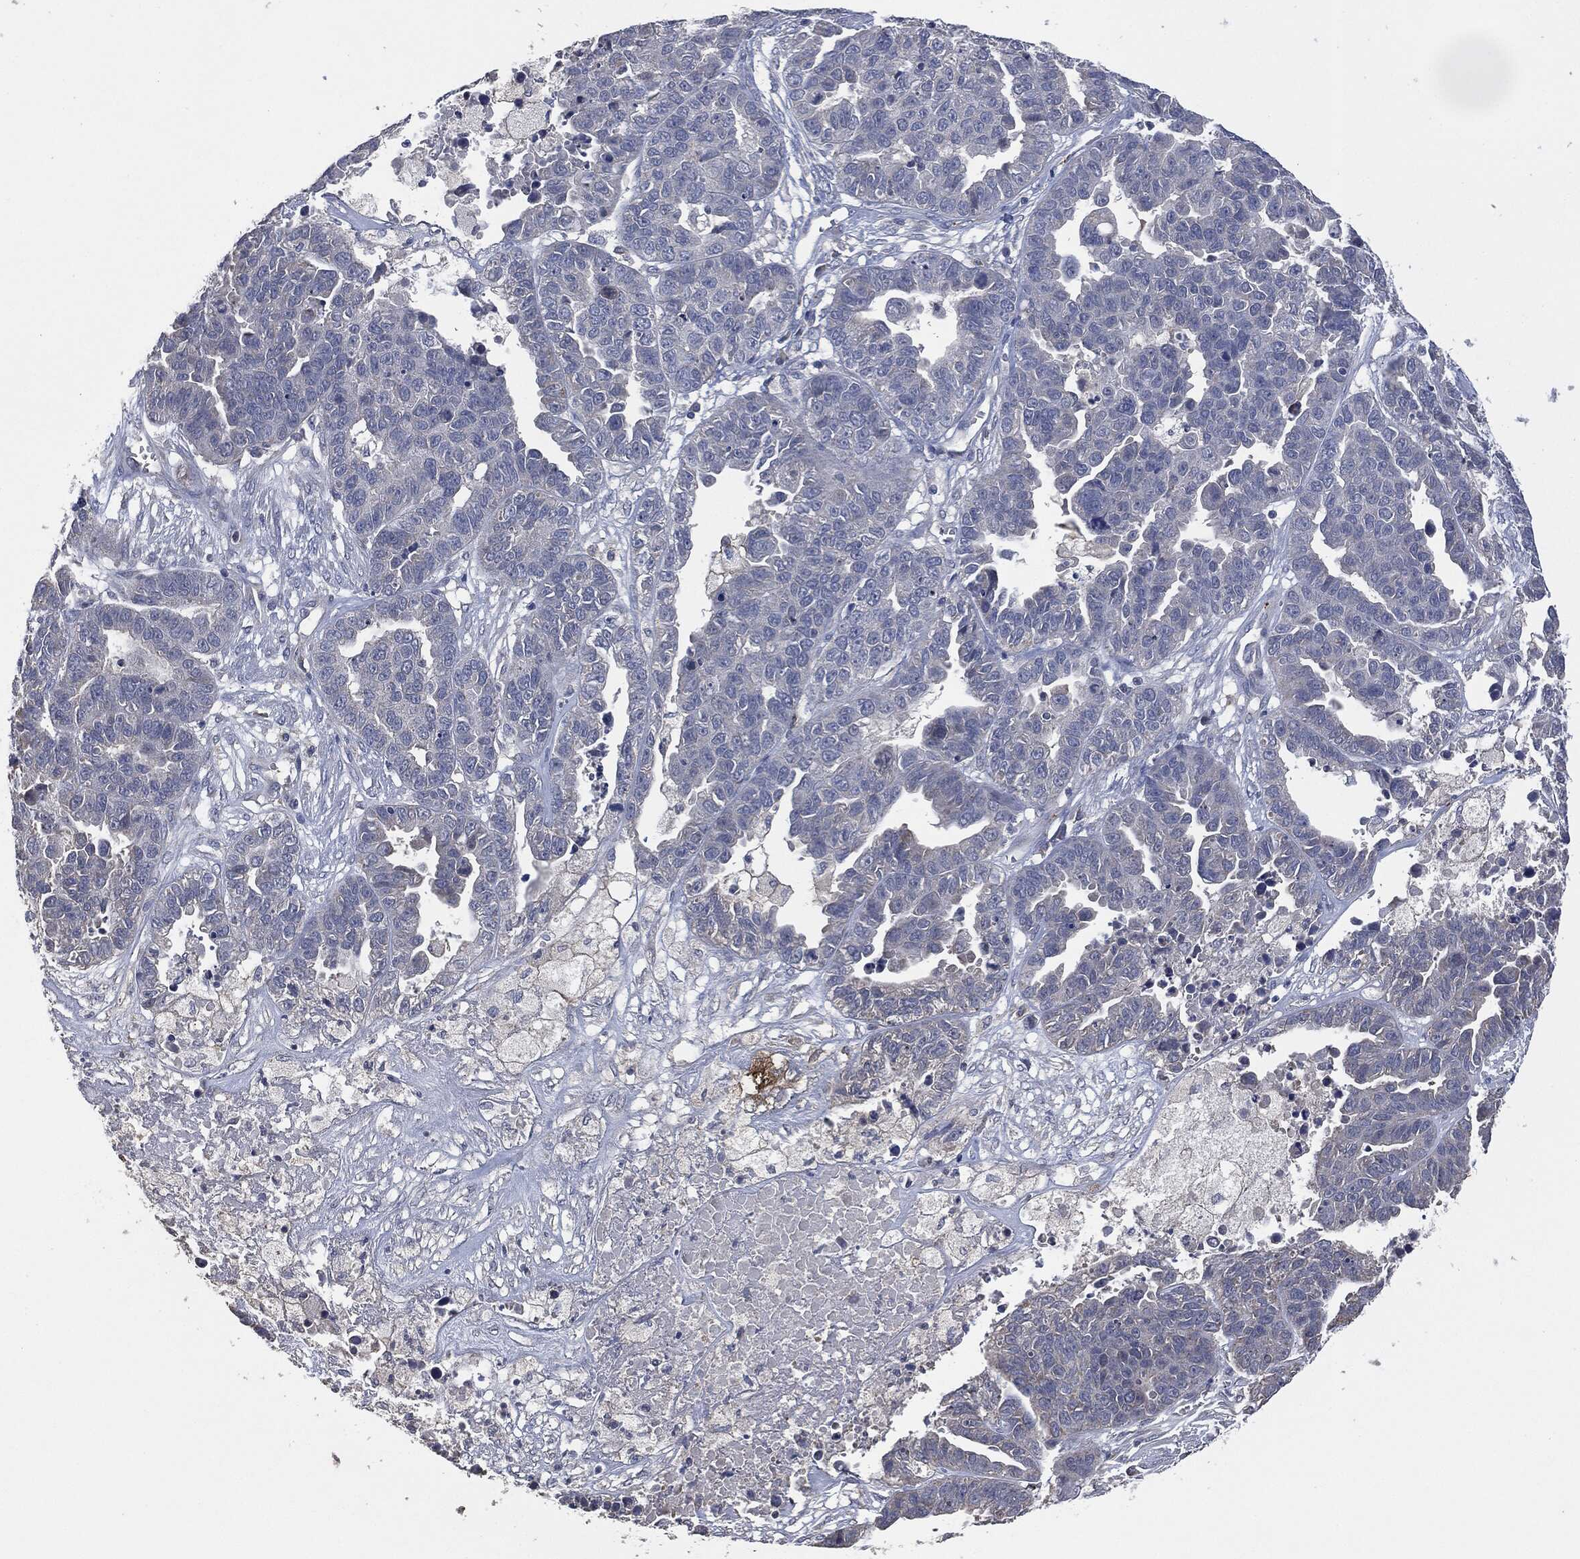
{"staining": {"intensity": "negative", "quantity": "none", "location": "none"}, "tissue": "ovarian cancer", "cell_type": "Tumor cells", "image_type": "cancer", "snomed": [{"axis": "morphology", "description": "Cystadenocarcinoma, serous, NOS"}, {"axis": "topography", "description": "Ovary"}], "caption": "Tumor cells are negative for brown protein staining in ovarian cancer (serous cystadenocarcinoma).", "gene": "CD33", "patient": {"sex": "female", "age": 87}}